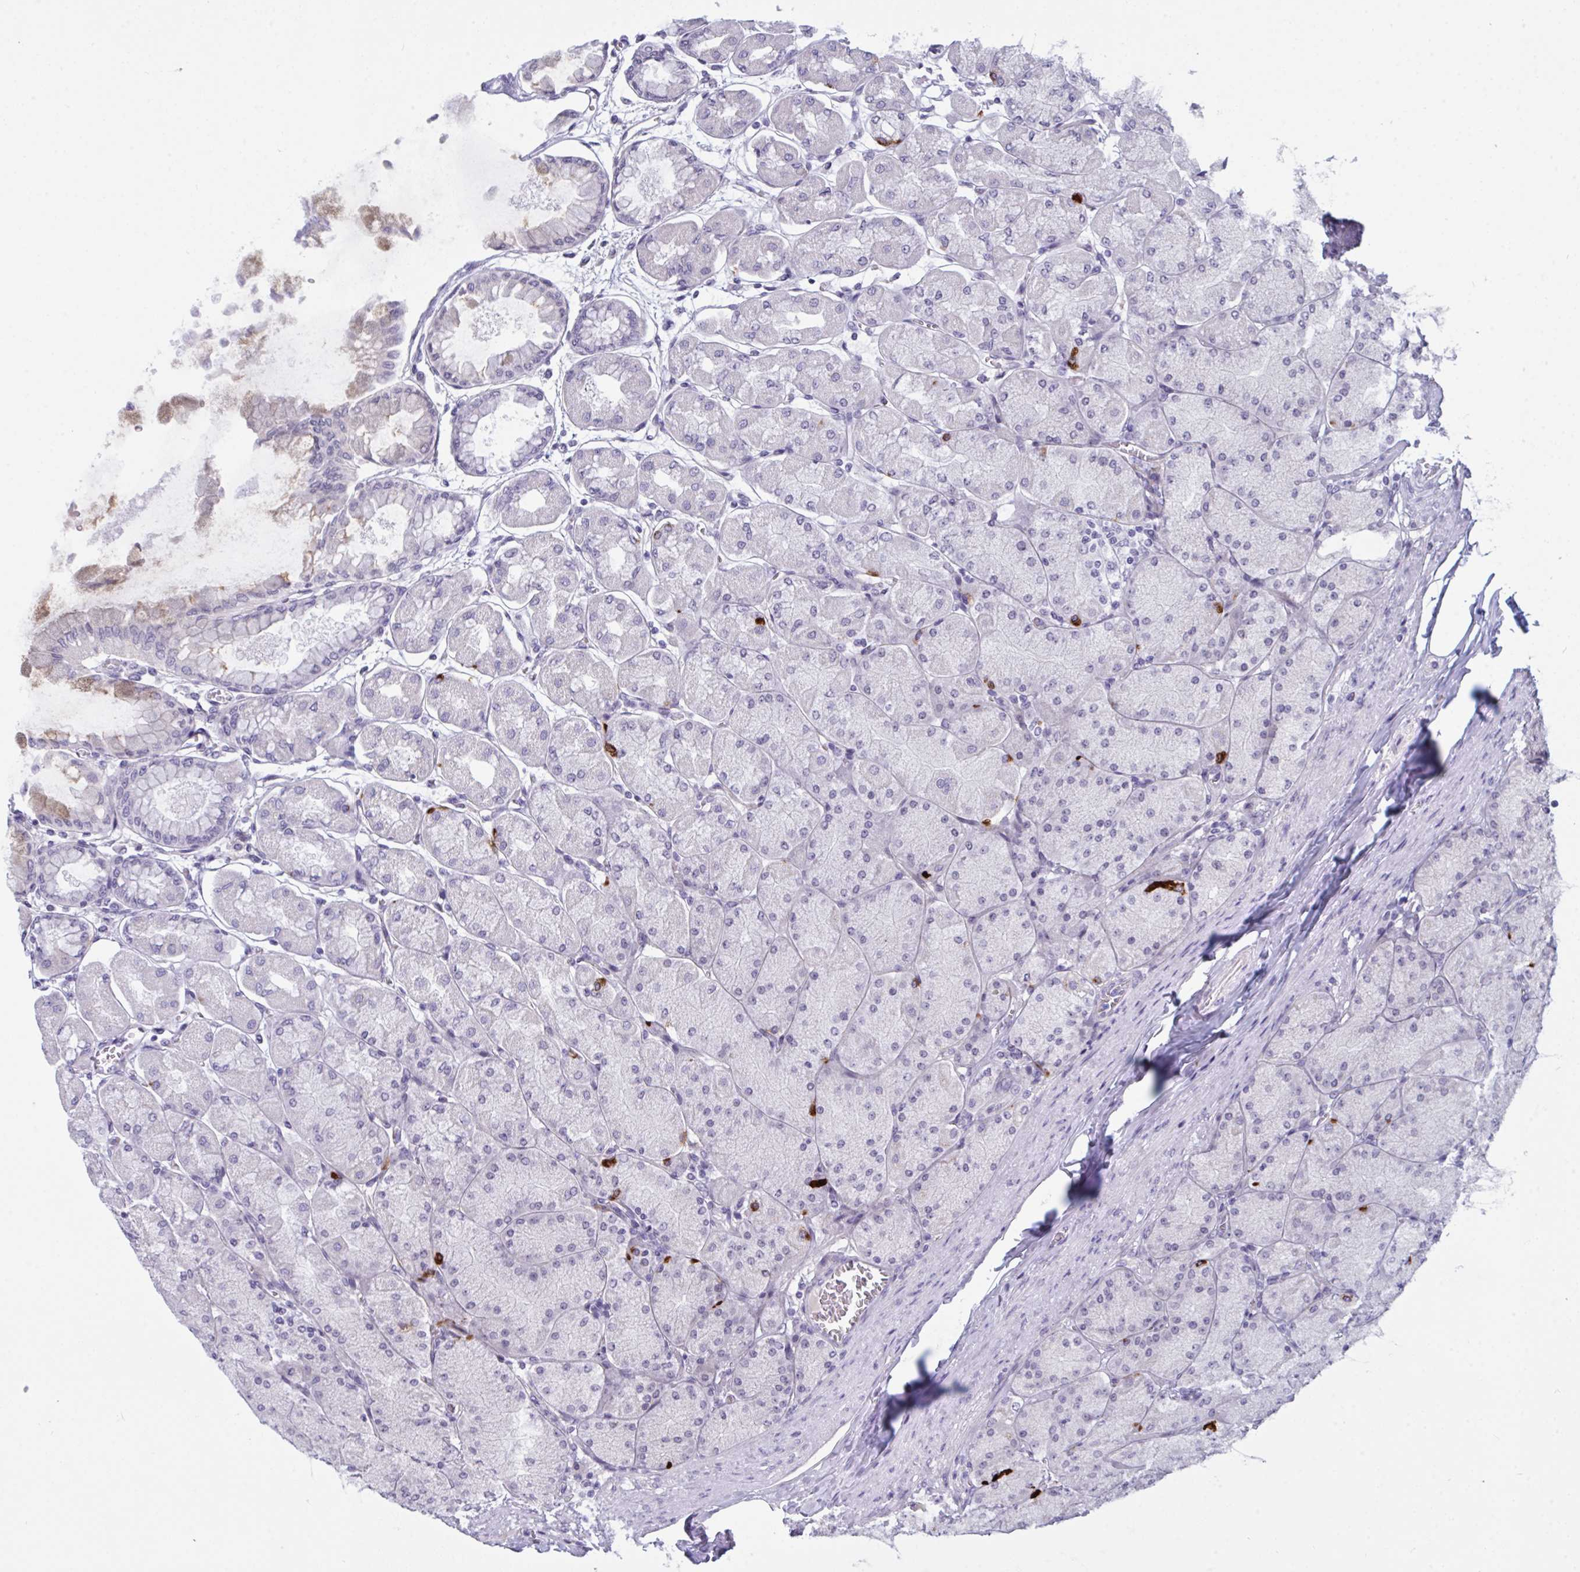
{"staining": {"intensity": "strong", "quantity": "<25%", "location": "cytoplasmic/membranous"}, "tissue": "stomach", "cell_type": "Glandular cells", "image_type": "normal", "snomed": [{"axis": "morphology", "description": "Normal tissue, NOS"}, {"axis": "topography", "description": "Stomach, upper"}], "caption": "DAB (3,3'-diaminobenzidine) immunohistochemical staining of unremarkable human stomach displays strong cytoplasmic/membranous protein positivity in approximately <25% of glandular cells. (brown staining indicates protein expression, while blue staining denotes nuclei).", "gene": "TCEAL8", "patient": {"sex": "female", "age": 56}}